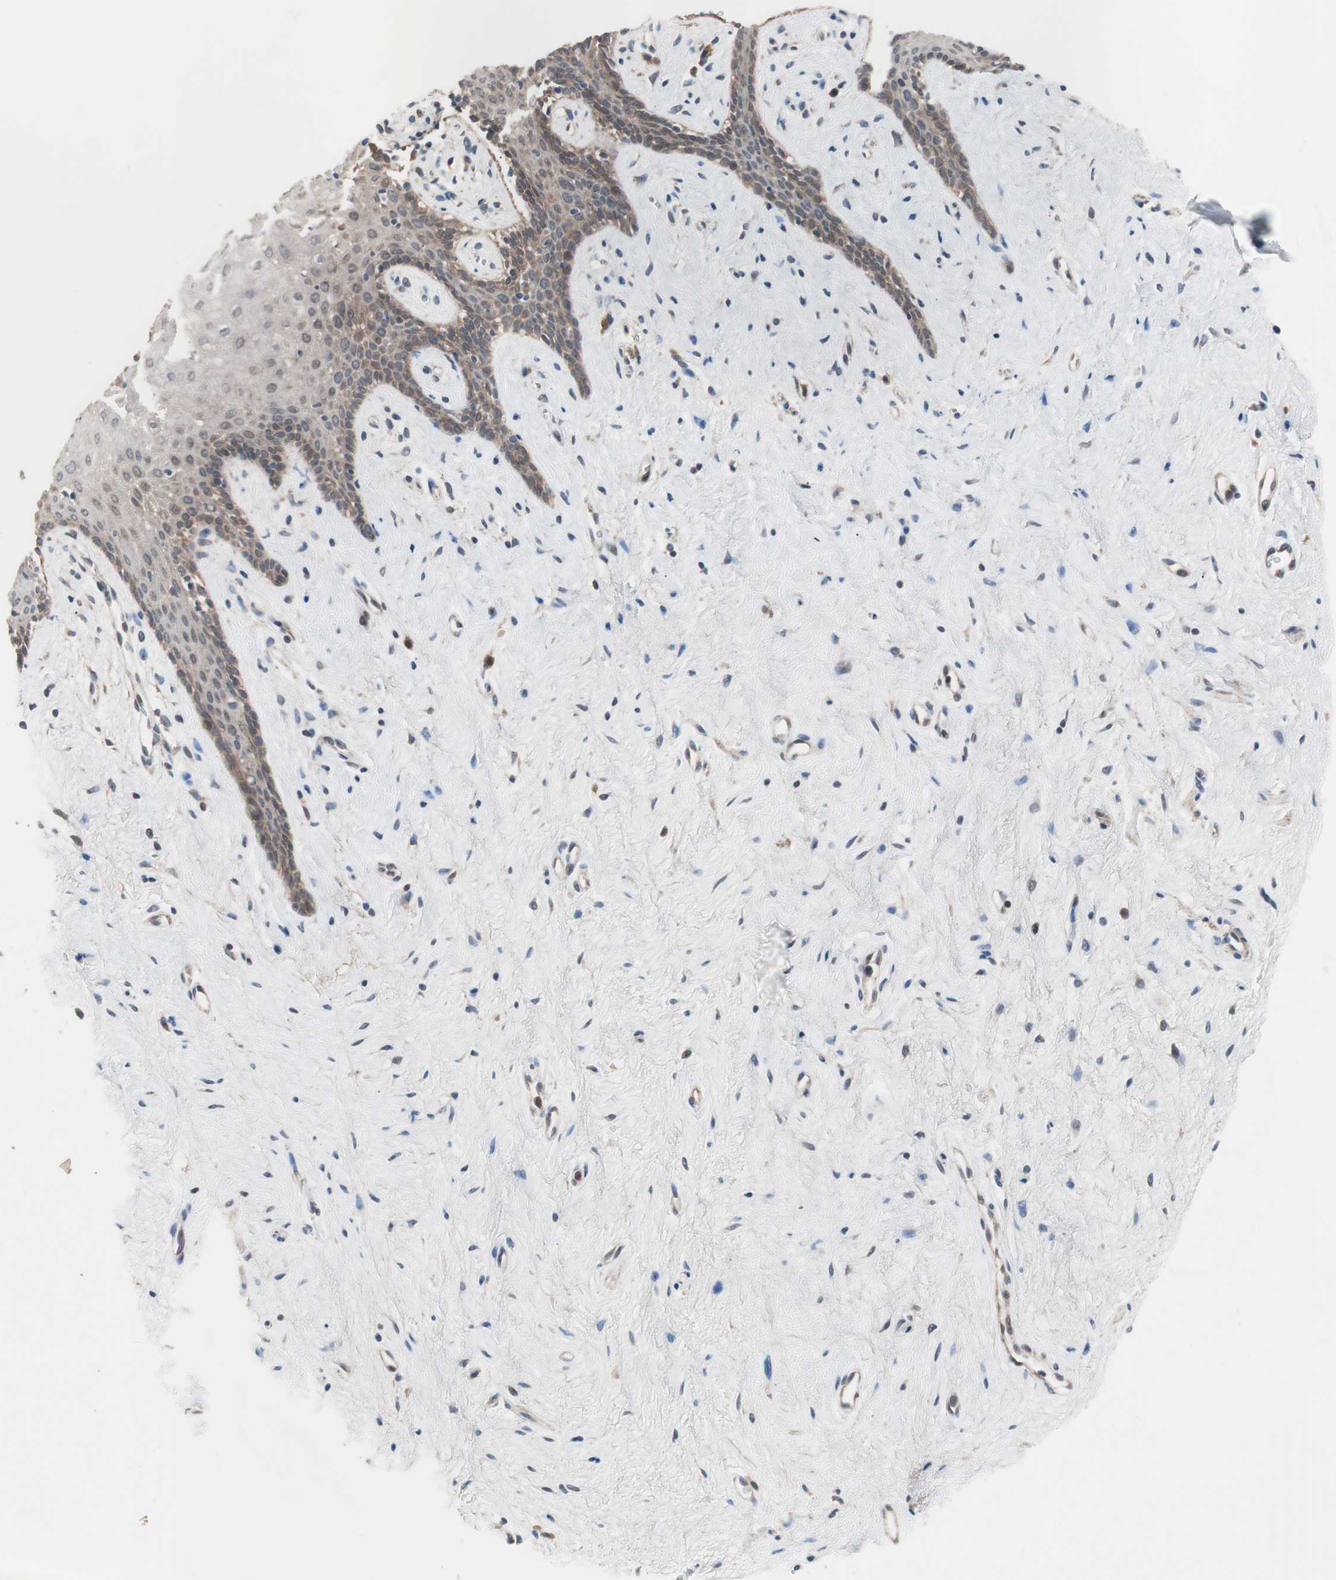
{"staining": {"intensity": "moderate", "quantity": "25%-75%", "location": "cytoplasmic/membranous"}, "tissue": "vagina", "cell_type": "Squamous epithelial cells", "image_type": "normal", "snomed": [{"axis": "morphology", "description": "Normal tissue, NOS"}, {"axis": "topography", "description": "Vagina"}], "caption": "IHC micrograph of benign vagina stained for a protein (brown), which demonstrates medium levels of moderate cytoplasmic/membranous positivity in about 25%-75% of squamous epithelial cells.", "gene": "HMBS", "patient": {"sex": "female", "age": 44}}